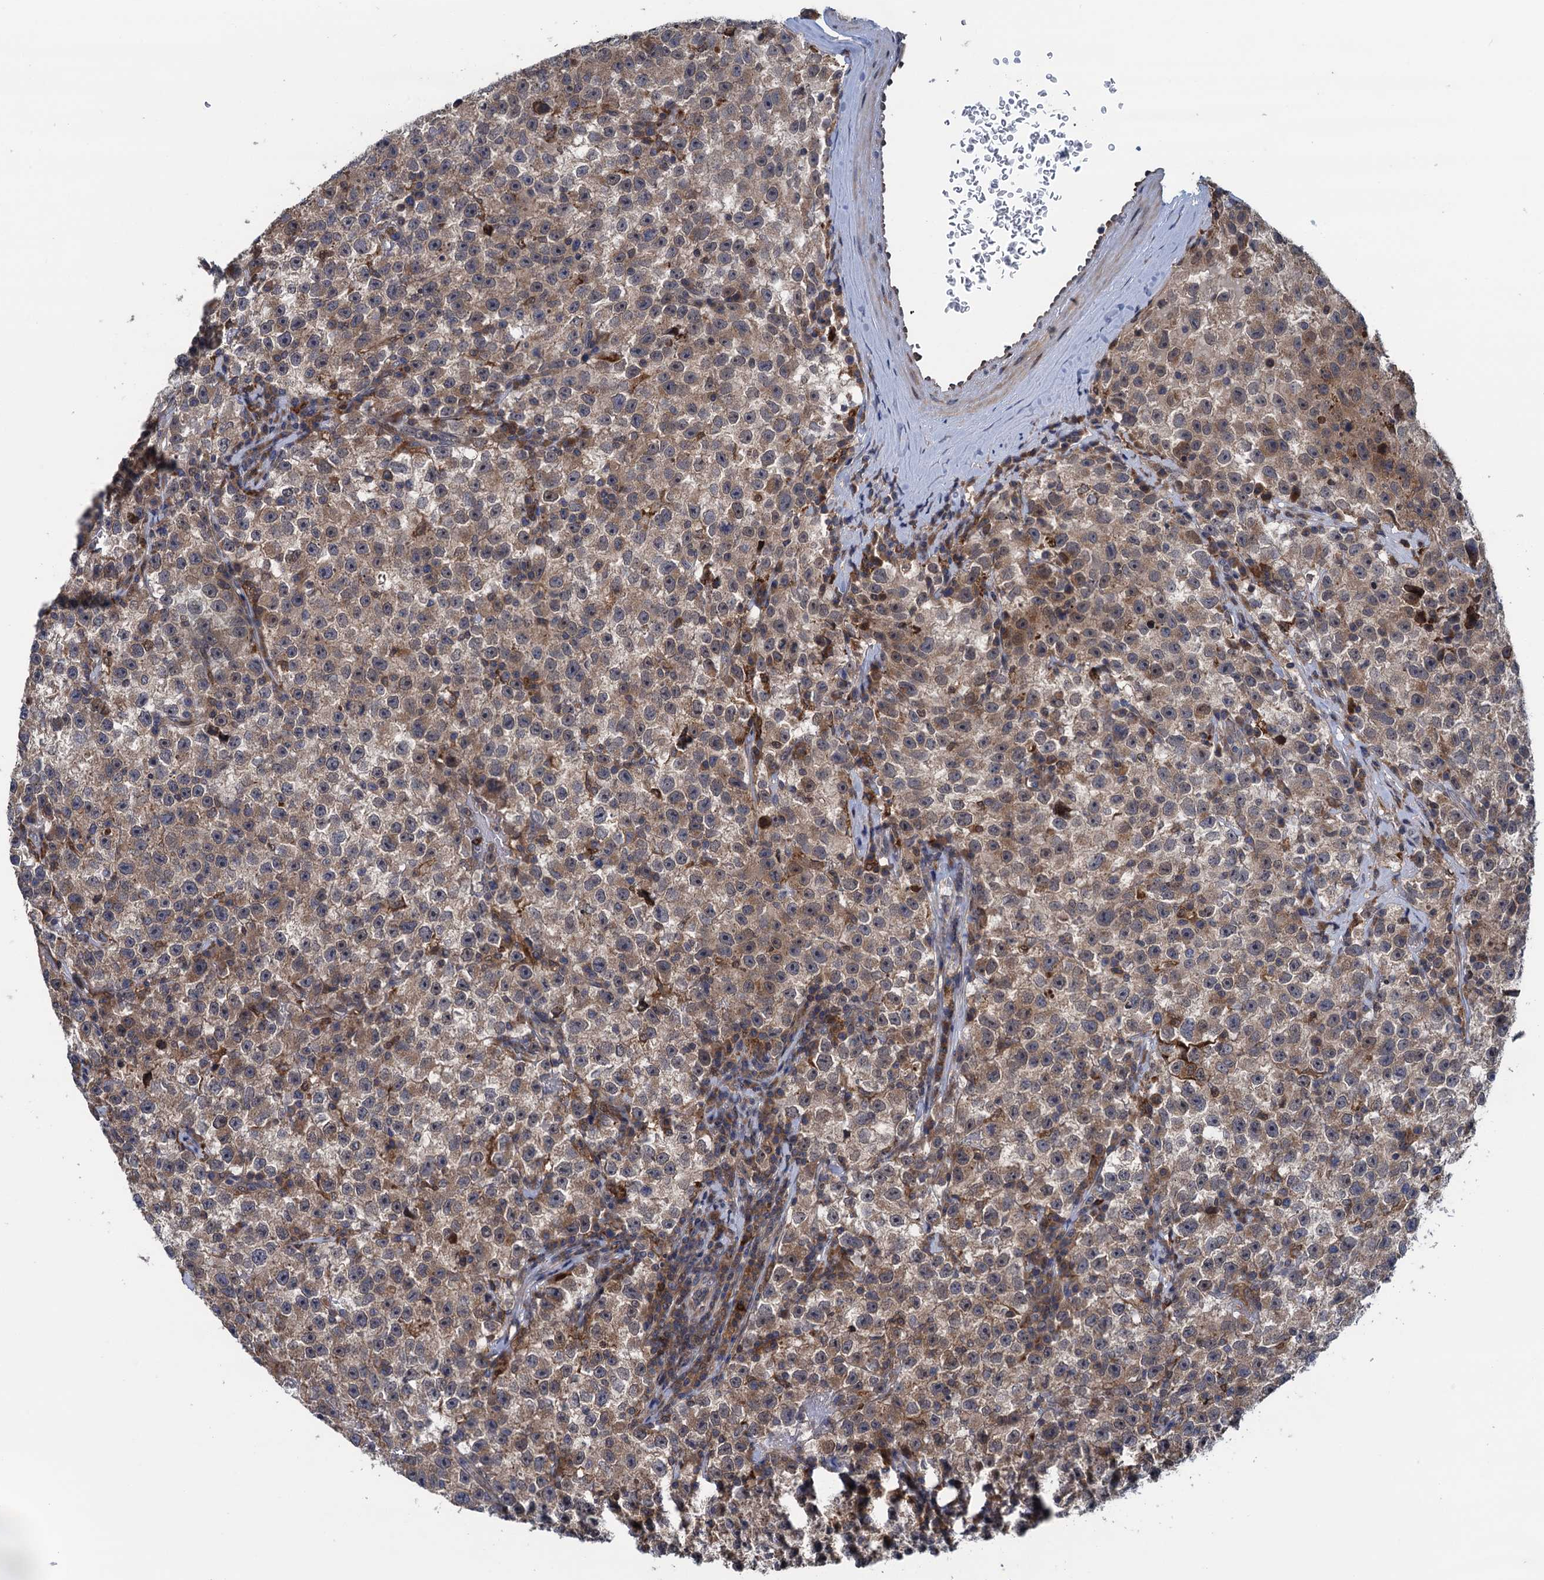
{"staining": {"intensity": "weak", "quantity": "25%-75%", "location": "cytoplasmic/membranous"}, "tissue": "testis cancer", "cell_type": "Tumor cells", "image_type": "cancer", "snomed": [{"axis": "morphology", "description": "Seminoma, NOS"}, {"axis": "topography", "description": "Testis"}], "caption": "Protein expression analysis of human testis seminoma reveals weak cytoplasmic/membranous expression in approximately 25%-75% of tumor cells.", "gene": "CNTN5", "patient": {"sex": "male", "age": 22}}